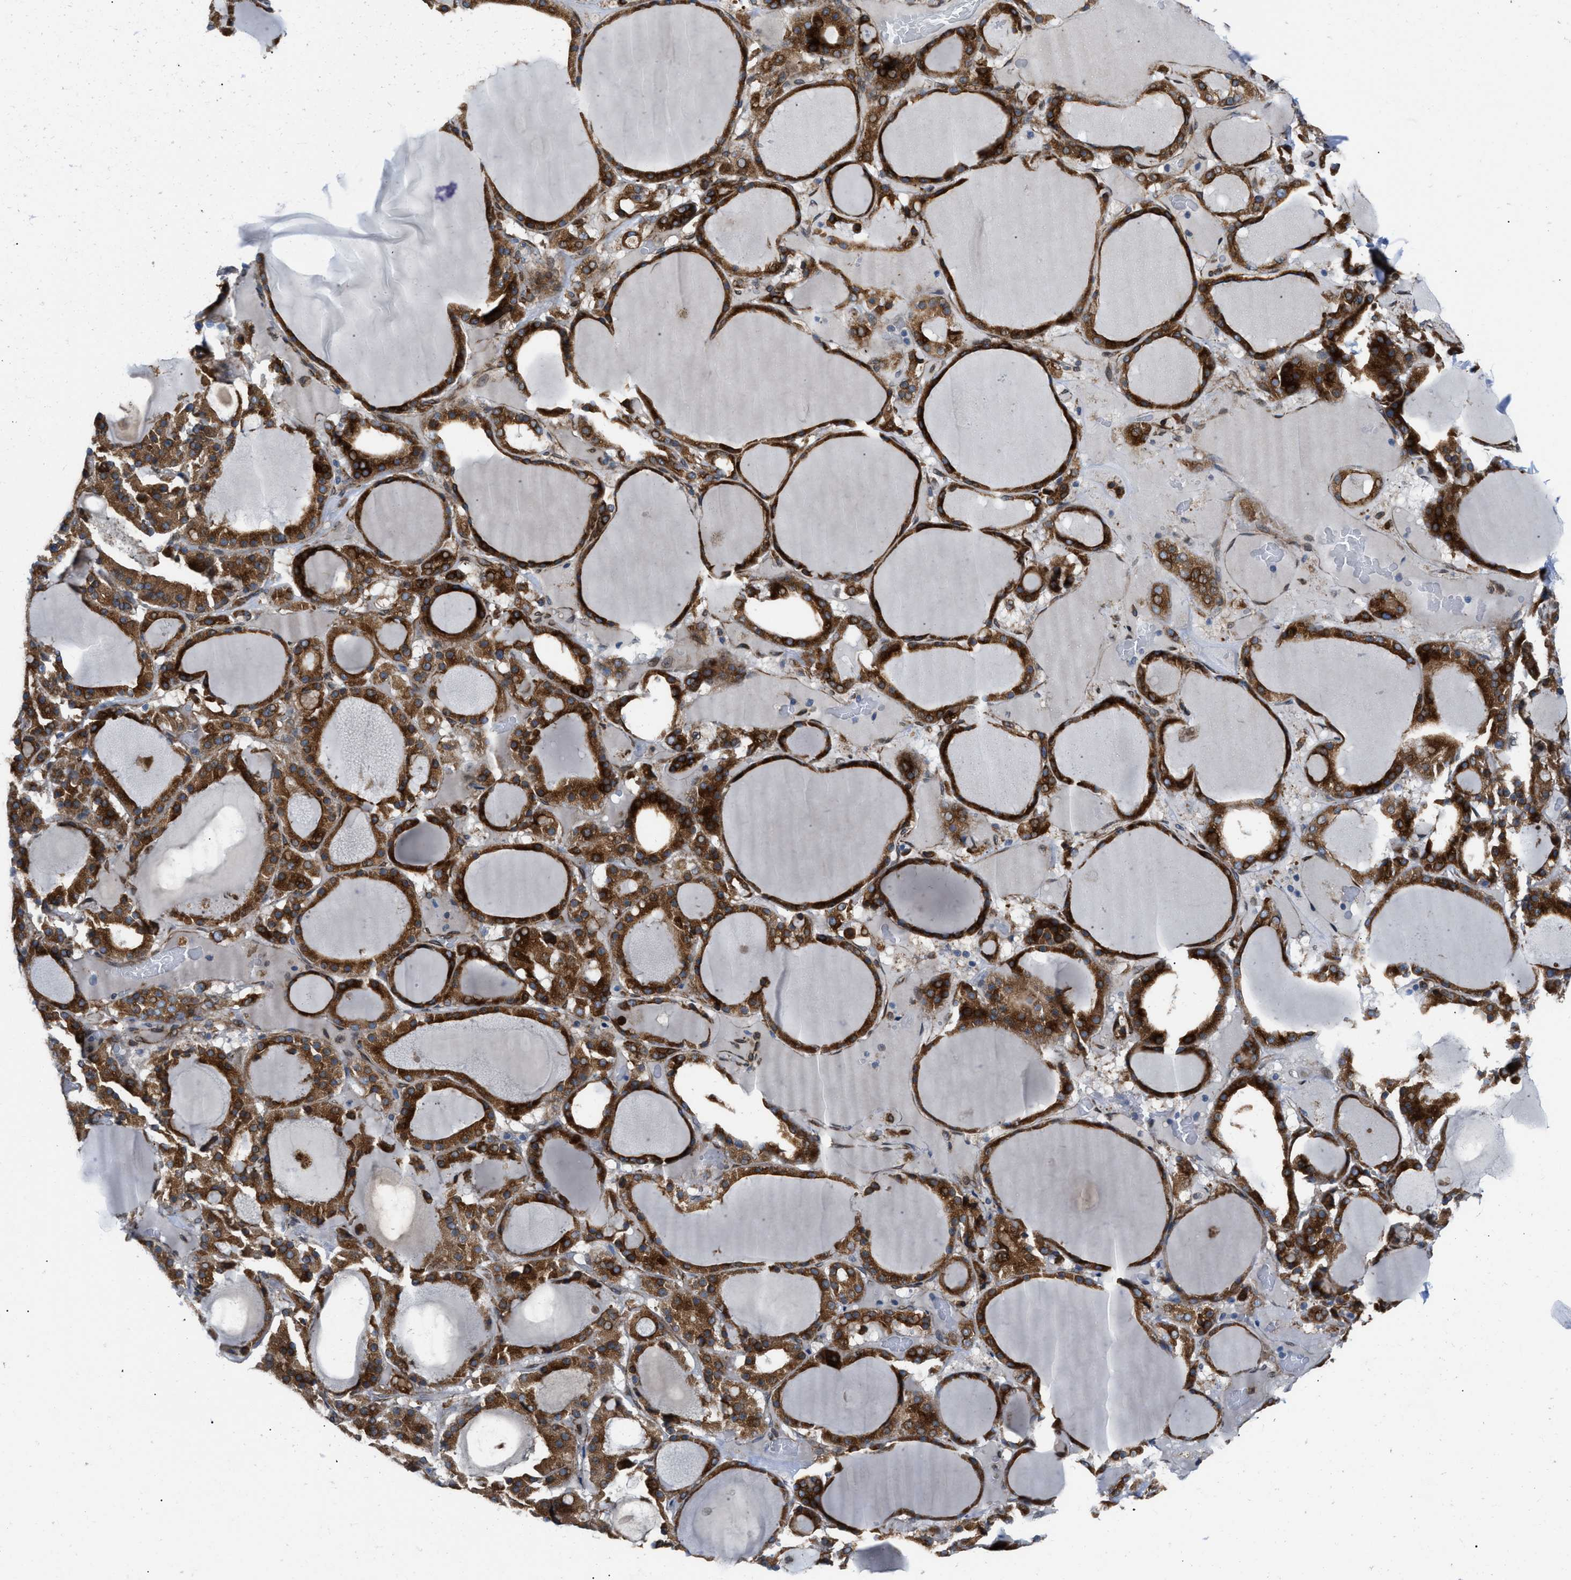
{"staining": {"intensity": "strong", "quantity": ">75%", "location": "cytoplasmic/membranous"}, "tissue": "thyroid gland", "cell_type": "Glandular cells", "image_type": "normal", "snomed": [{"axis": "morphology", "description": "Normal tissue, NOS"}, {"axis": "morphology", "description": "Carcinoma, NOS"}, {"axis": "topography", "description": "Thyroid gland"}], "caption": "Immunohistochemistry photomicrograph of unremarkable human thyroid gland stained for a protein (brown), which exhibits high levels of strong cytoplasmic/membranous staining in about >75% of glandular cells.", "gene": "ERLIN2", "patient": {"sex": "female", "age": 86}}